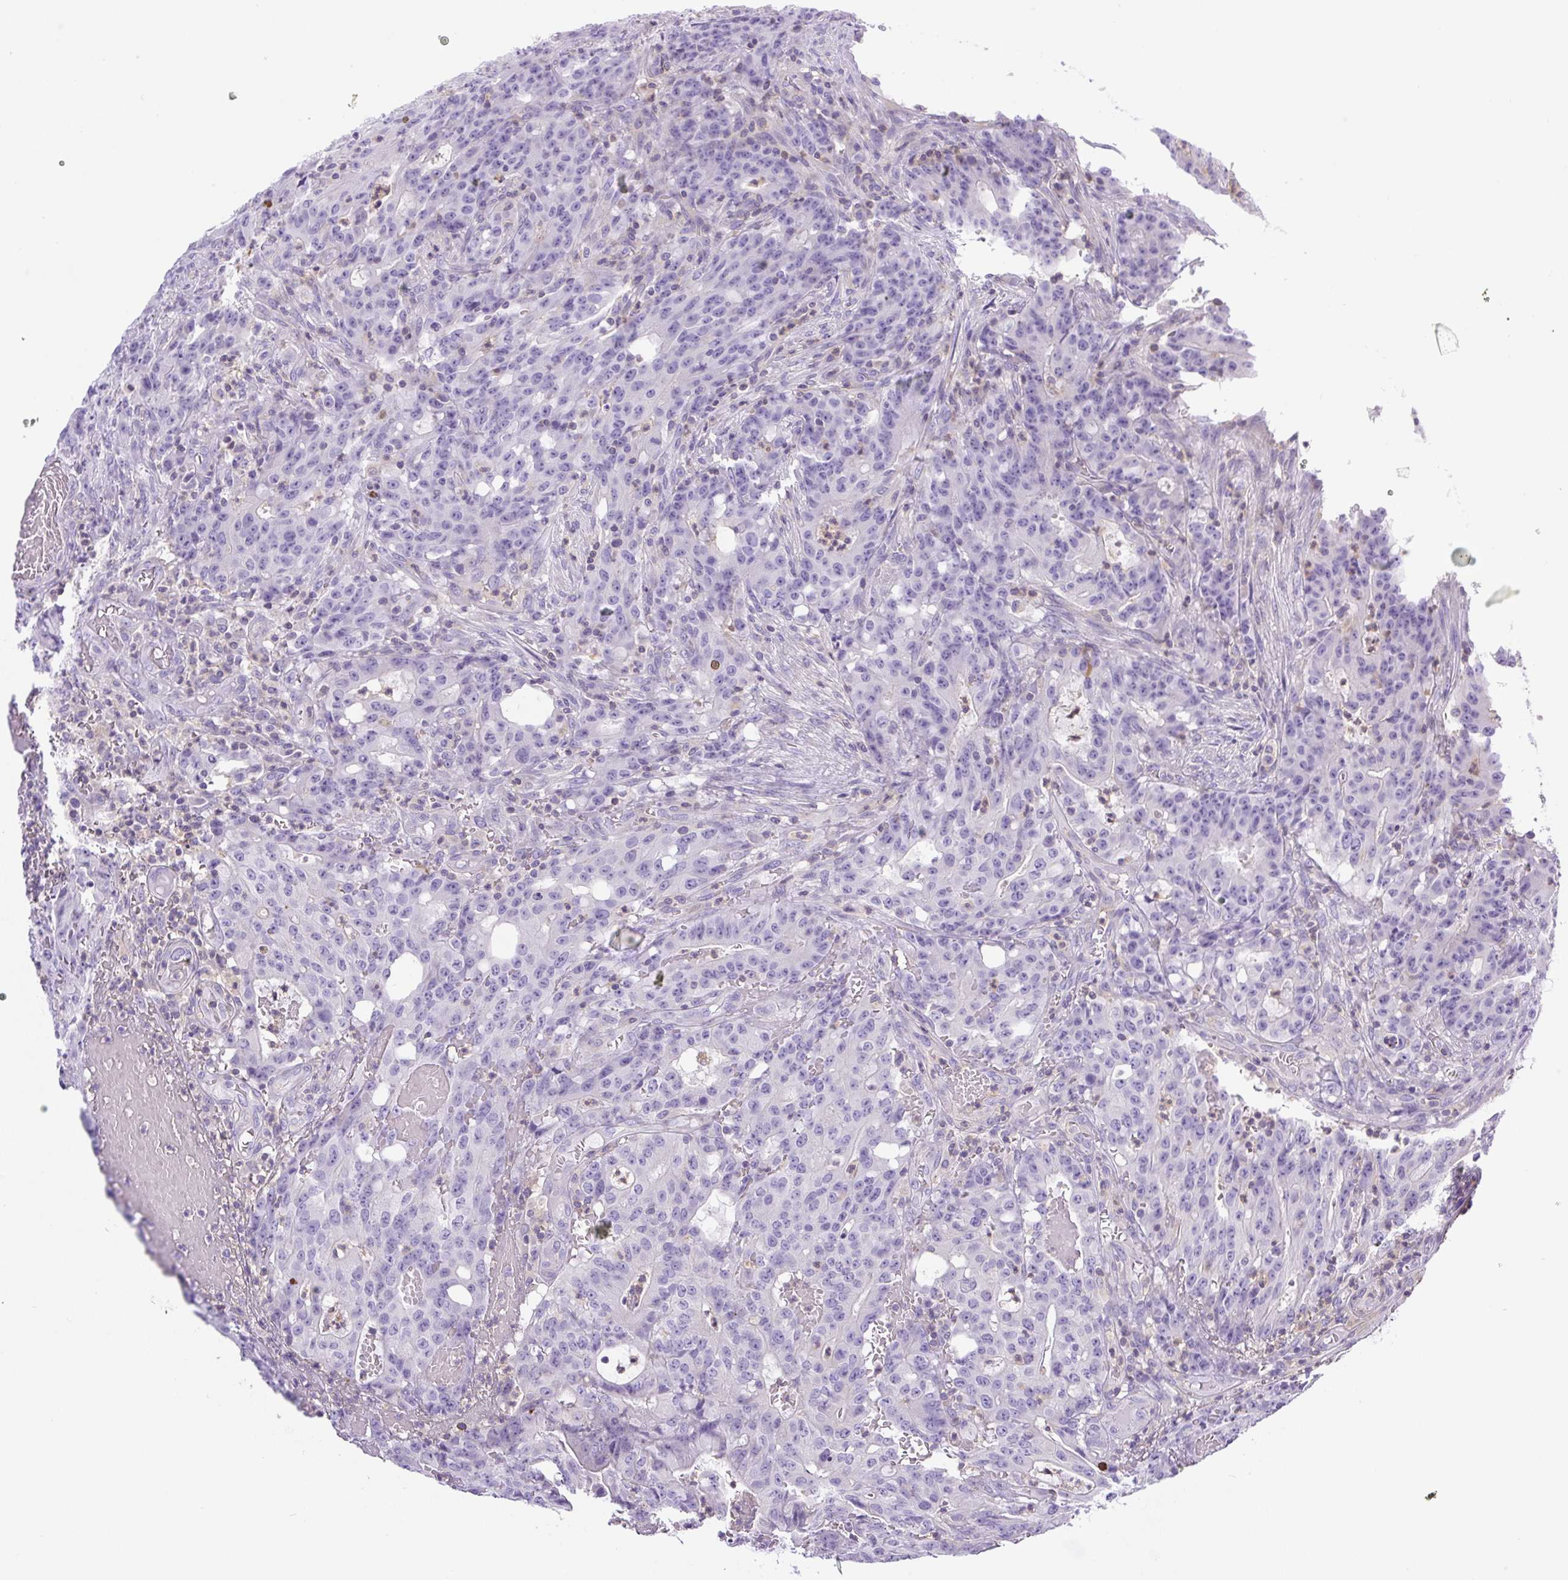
{"staining": {"intensity": "negative", "quantity": "none", "location": "none"}, "tissue": "colorectal cancer", "cell_type": "Tumor cells", "image_type": "cancer", "snomed": [{"axis": "morphology", "description": "Adenocarcinoma, NOS"}, {"axis": "topography", "description": "Colon"}], "caption": "This is an immunohistochemistry (IHC) micrograph of human colorectal cancer (adenocarcinoma). There is no staining in tumor cells.", "gene": "PIP5KL1", "patient": {"sex": "male", "age": 83}}